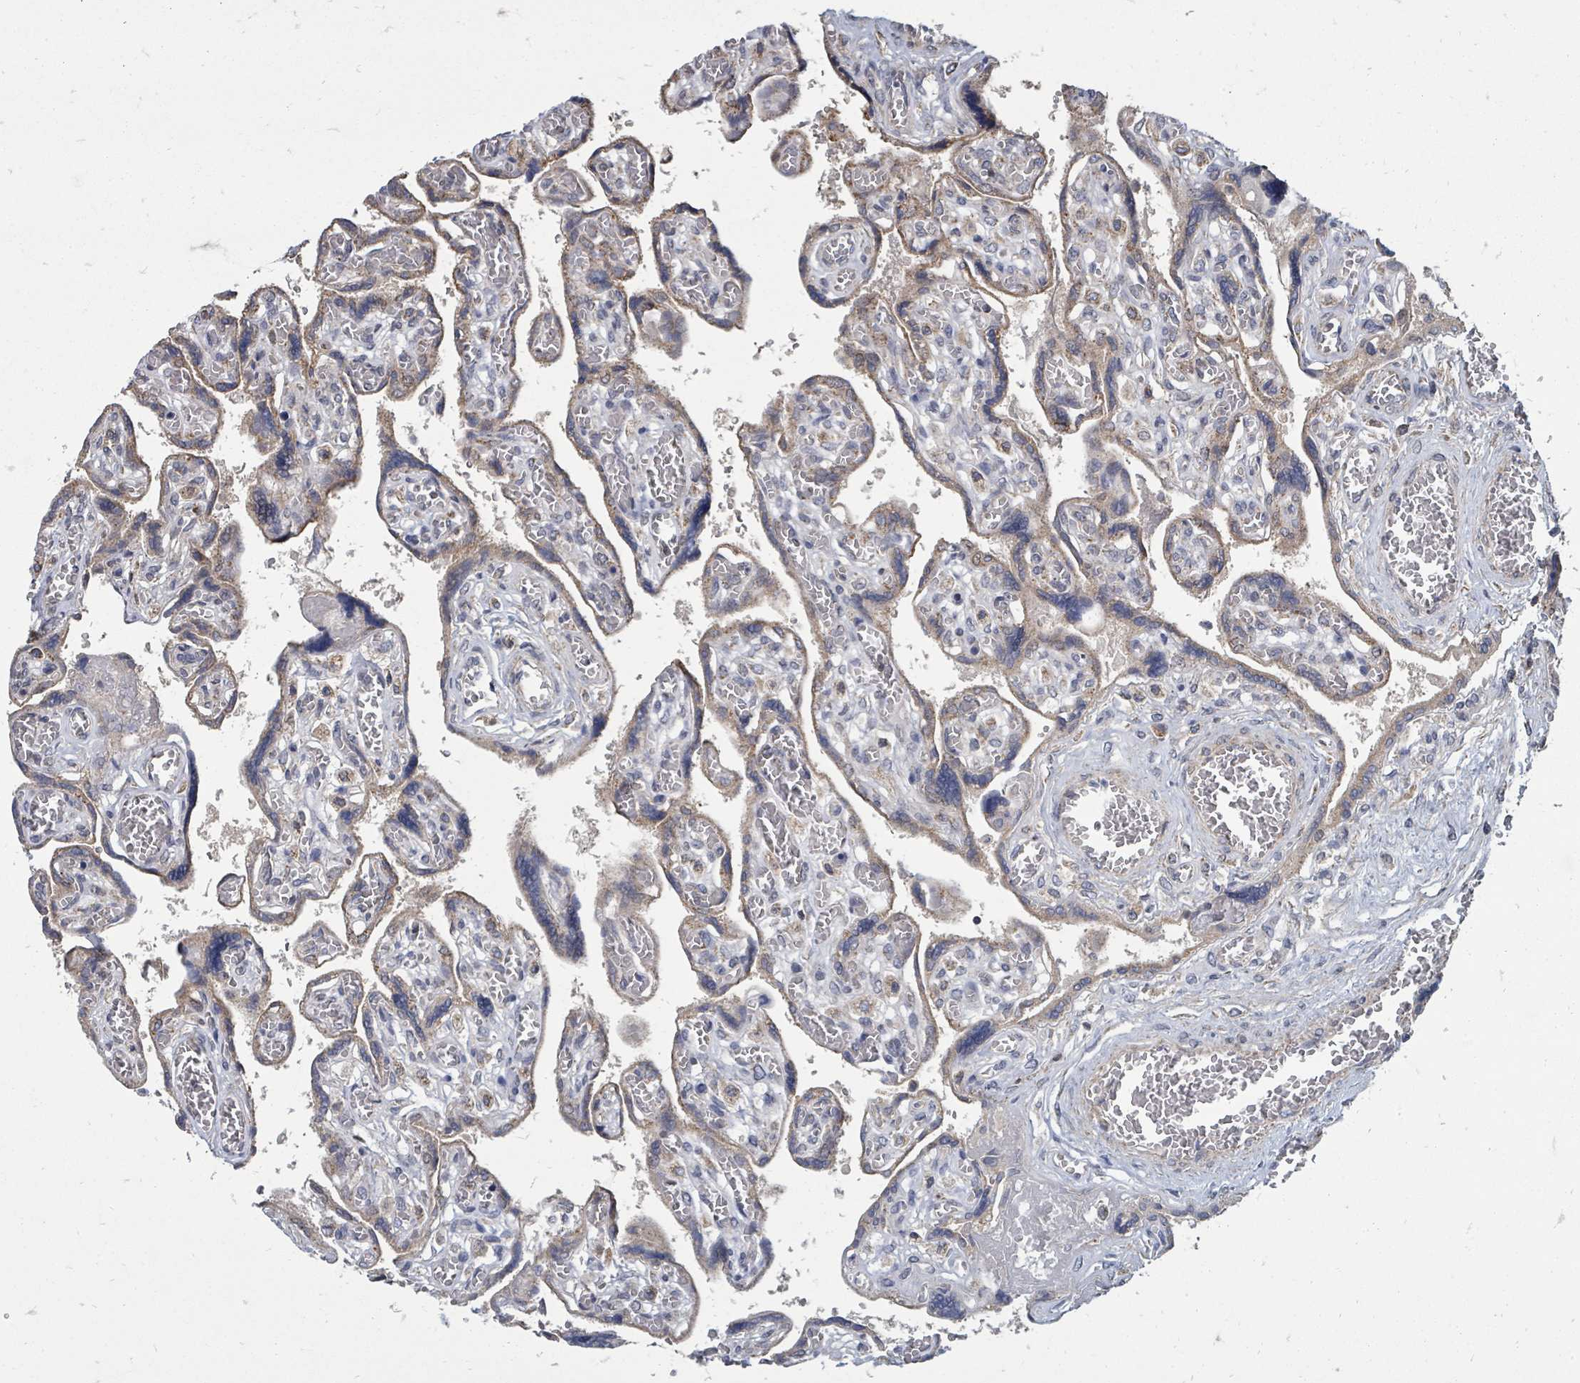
{"staining": {"intensity": "weak", "quantity": "25%-75%", "location": "cytoplasmic/membranous"}, "tissue": "placenta", "cell_type": "Trophoblastic cells", "image_type": "normal", "snomed": [{"axis": "morphology", "description": "Normal tissue, NOS"}, {"axis": "topography", "description": "Placenta"}], "caption": "Brown immunohistochemical staining in normal human placenta shows weak cytoplasmic/membranous expression in approximately 25%-75% of trophoblastic cells.", "gene": "MAGOHB", "patient": {"sex": "female", "age": 39}}